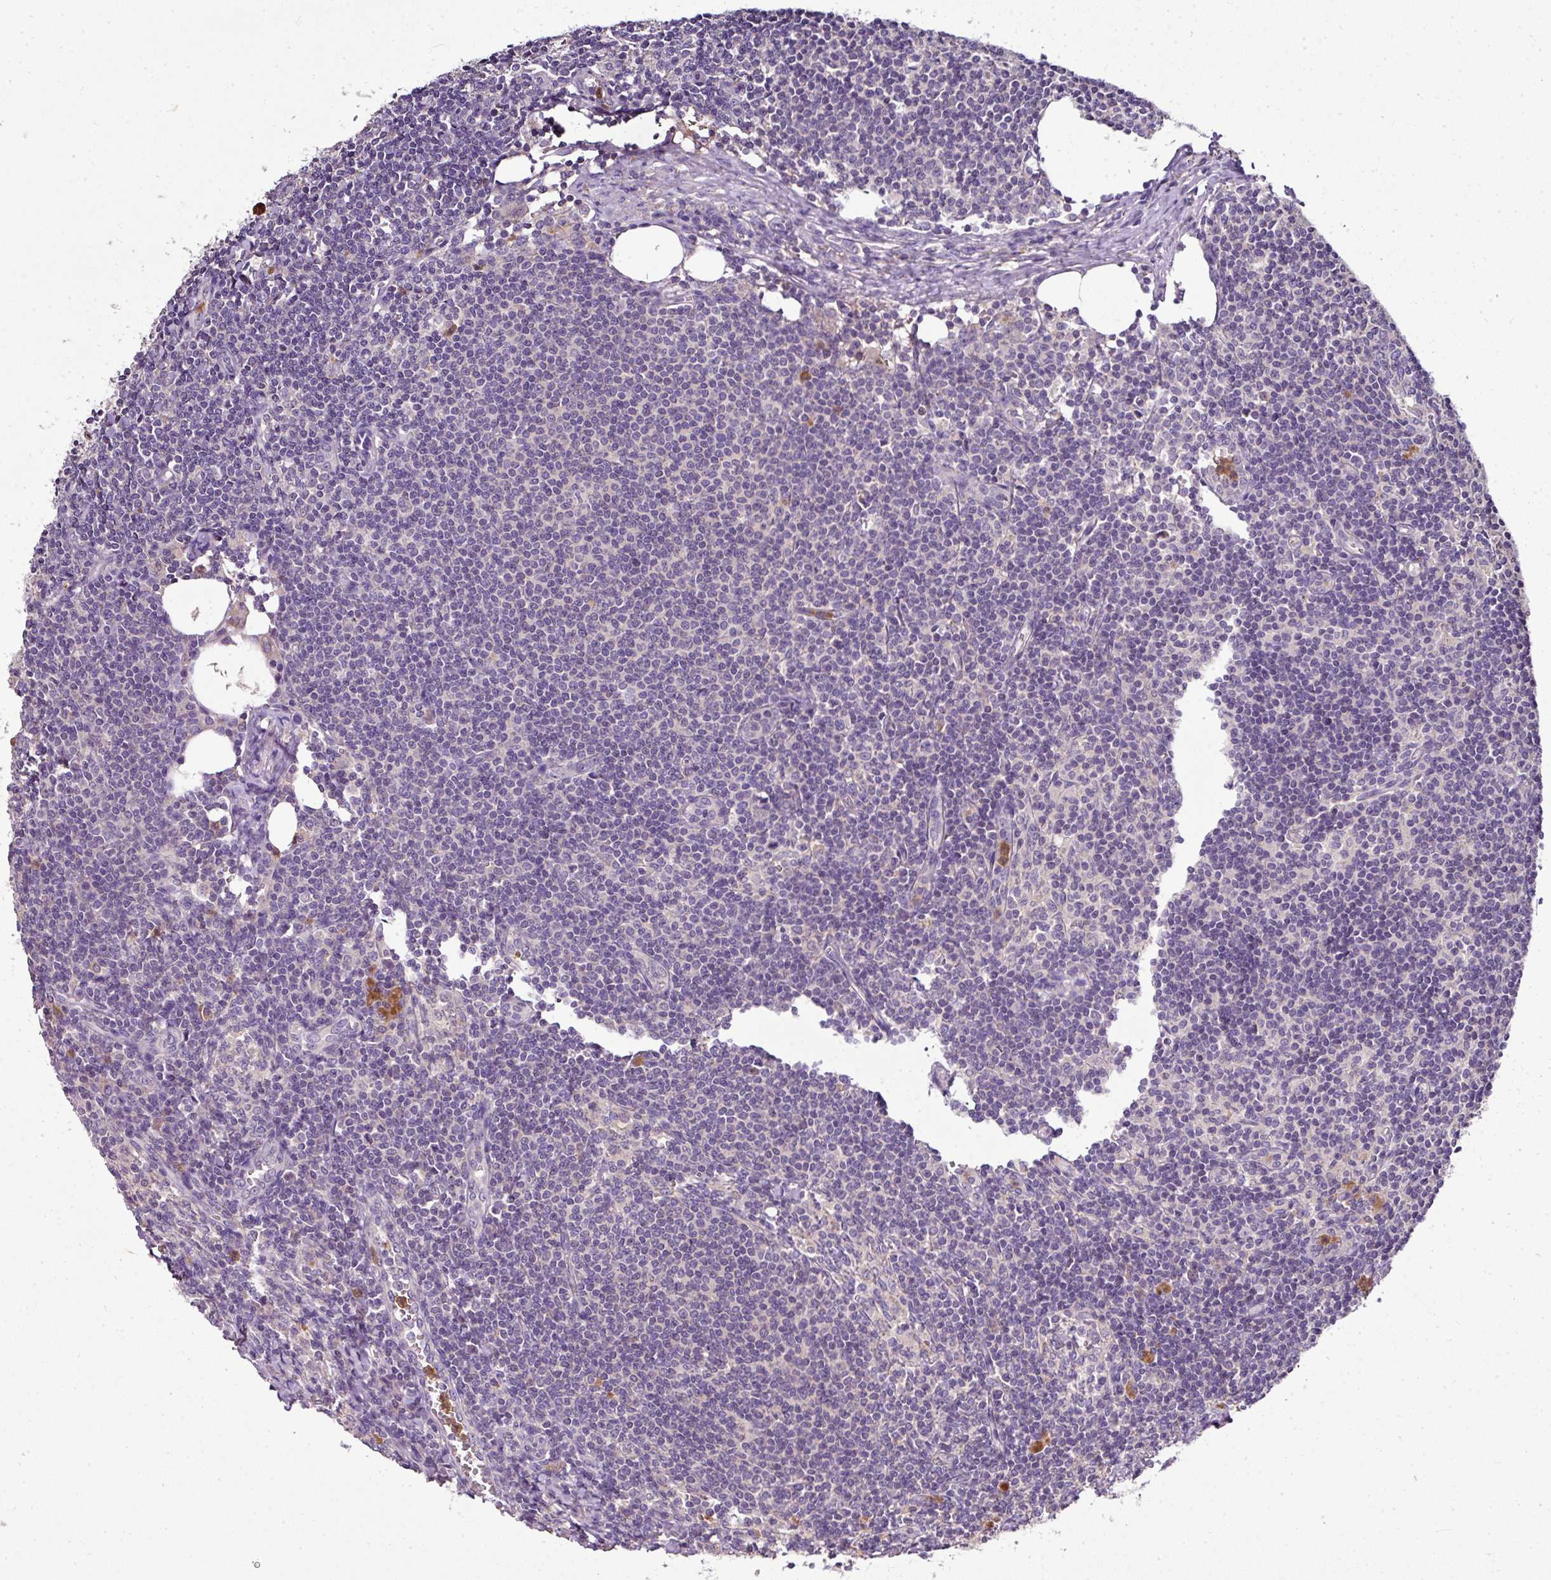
{"staining": {"intensity": "negative", "quantity": "none", "location": "none"}, "tissue": "lymph node", "cell_type": "Germinal center cells", "image_type": "normal", "snomed": [{"axis": "morphology", "description": "Normal tissue, NOS"}, {"axis": "topography", "description": "Lymph node"}], "caption": "A high-resolution image shows immunohistochemistry staining of normal lymph node, which exhibits no significant staining in germinal center cells.", "gene": "CAB39L", "patient": {"sex": "female", "age": 59}}